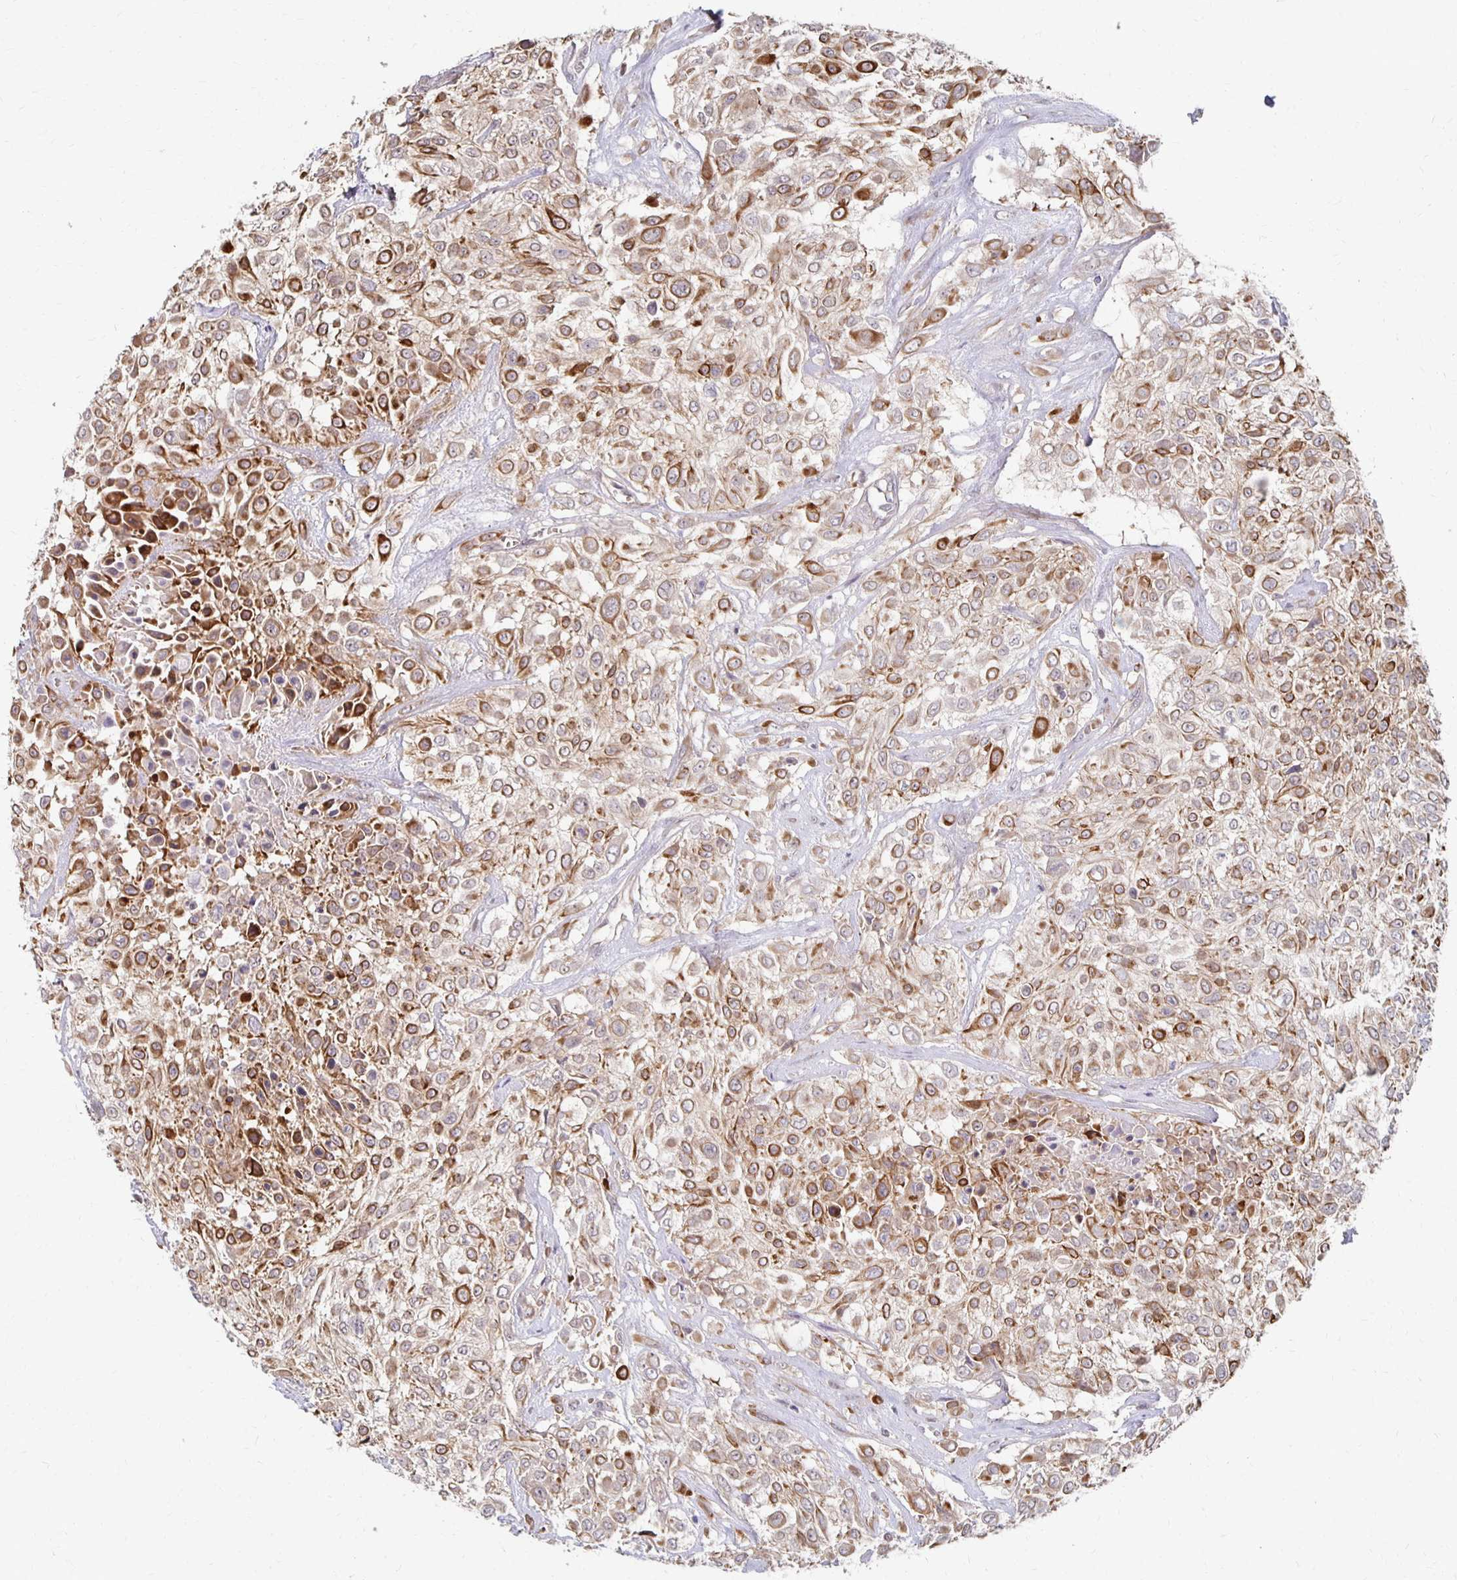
{"staining": {"intensity": "moderate", "quantity": ">75%", "location": "cytoplasmic/membranous"}, "tissue": "urothelial cancer", "cell_type": "Tumor cells", "image_type": "cancer", "snomed": [{"axis": "morphology", "description": "Urothelial carcinoma, High grade"}, {"axis": "topography", "description": "Urinary bladder"}], "caption": "An immunohistochemistry photomicrograph of neoplastic tissue is shown. Protein staining in brown highlights moderate cytoplasmic/membranous positivity in urothelial cancer within tumor cells. Nuclei are stained in blue.", "gene": "PRKCB", "patient": {"sex": "male", "age": 57}}